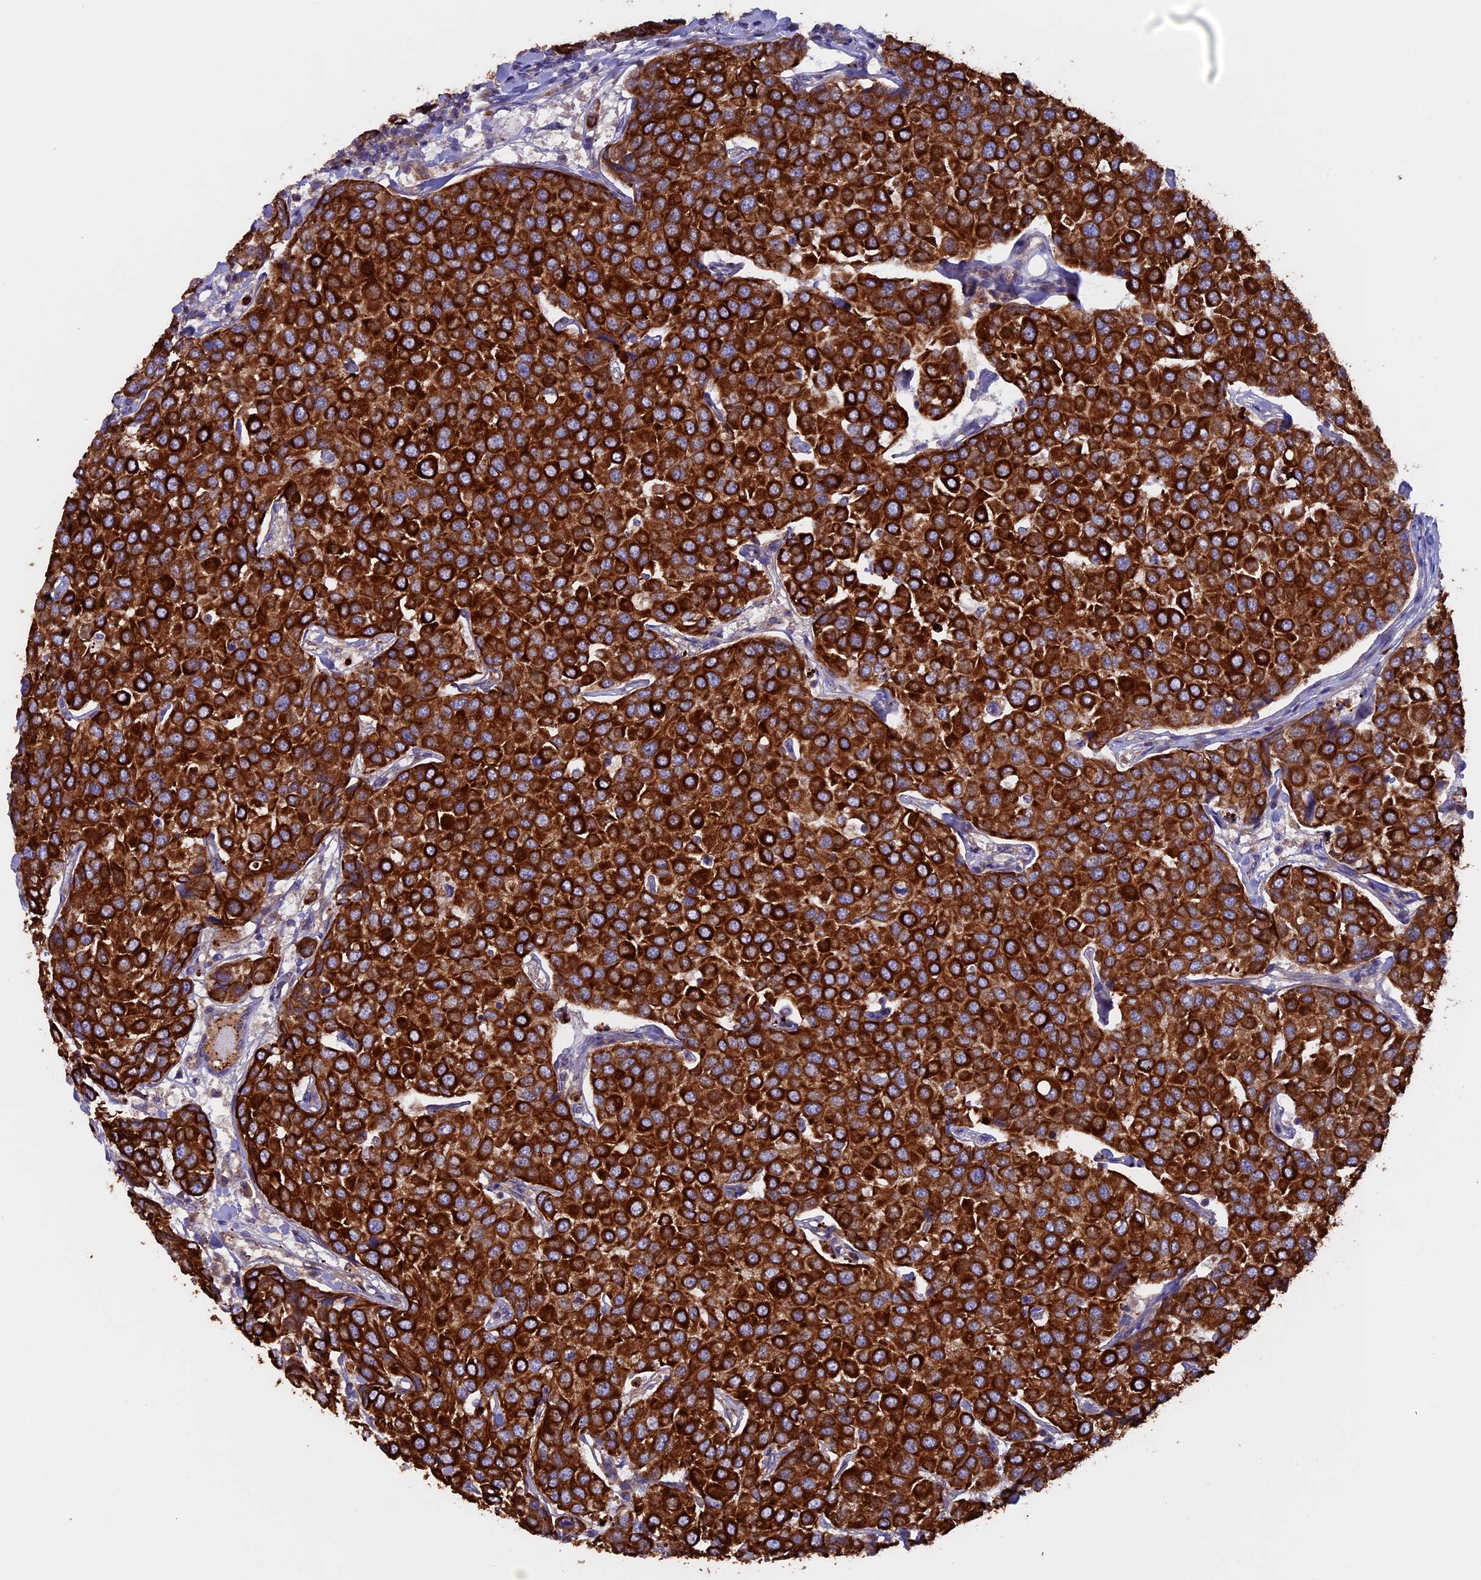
{"staining": {"intensity": "strong", "quantity": ">75%", "location": "cytoplasmic/membranous"}, "tissue": "breast cancer", "cell_type": "Tumor cells", "image_type": "cancer", "snomed": [{"axis": "morphology", "description": "Duct carcinoma"}, {"axis": "topography", "description": "Breast"}], "caption": "Protein staining of infiltrating ductal carcinoma (breast) tissue demonstrates strong cytoplasmic/membranous expression in approximately >75% of tumor cells. The staining was performed using DAB to visualize the protein expression in brown, while the nuclei were stained in blue with hematoxylin (Magnification: 20x).", "gene": "PTPN9", "patient": {"sex": "female", "age": 55}}